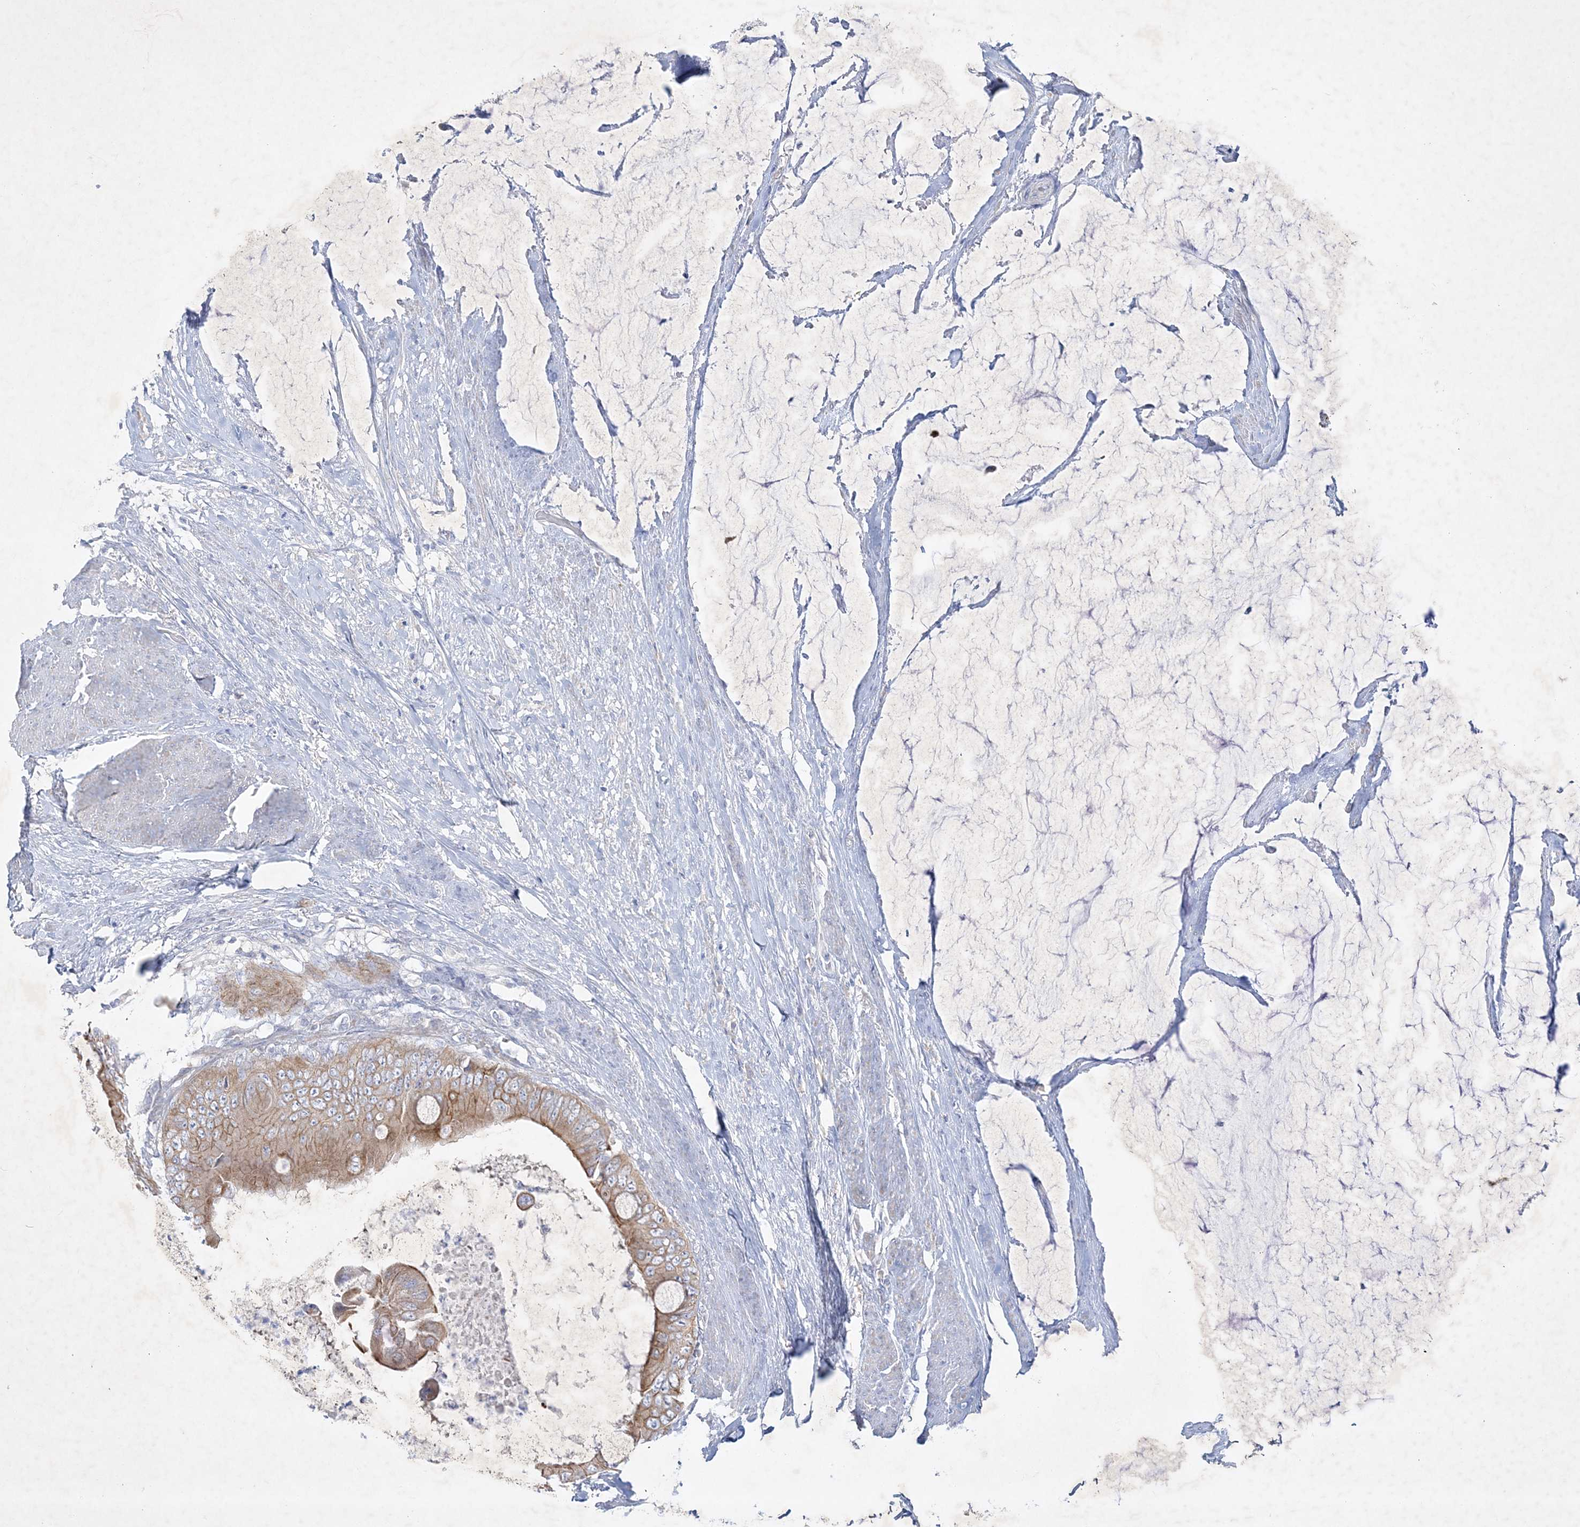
{"staining": {"intensity": "moderate", "quantity": ">75%", "location": "cytoplasmic/membranous"}, "tissue": "colorectal cancer", "cell_type": "Tumor cells", "image_type": "cancer", "snomed": [{"axis": "morphology", "description": "Normal tissue, NOS"}, {"axis": "morphology", "description": "Adenocarcinoma, NOS"}, {"axis": "topography", "description": "Rectum"}, {"axis": "topography", "description": "Peripheral nerve tissue"}], "caption": "A medium amount of moderate cytoplasmic/membranous expression is seen in about >75% of tumor cells in adenocarcinoma (colorectal) tissue.", "gene": "FARSB", "patient": {"sex": "female", "age": 77}}